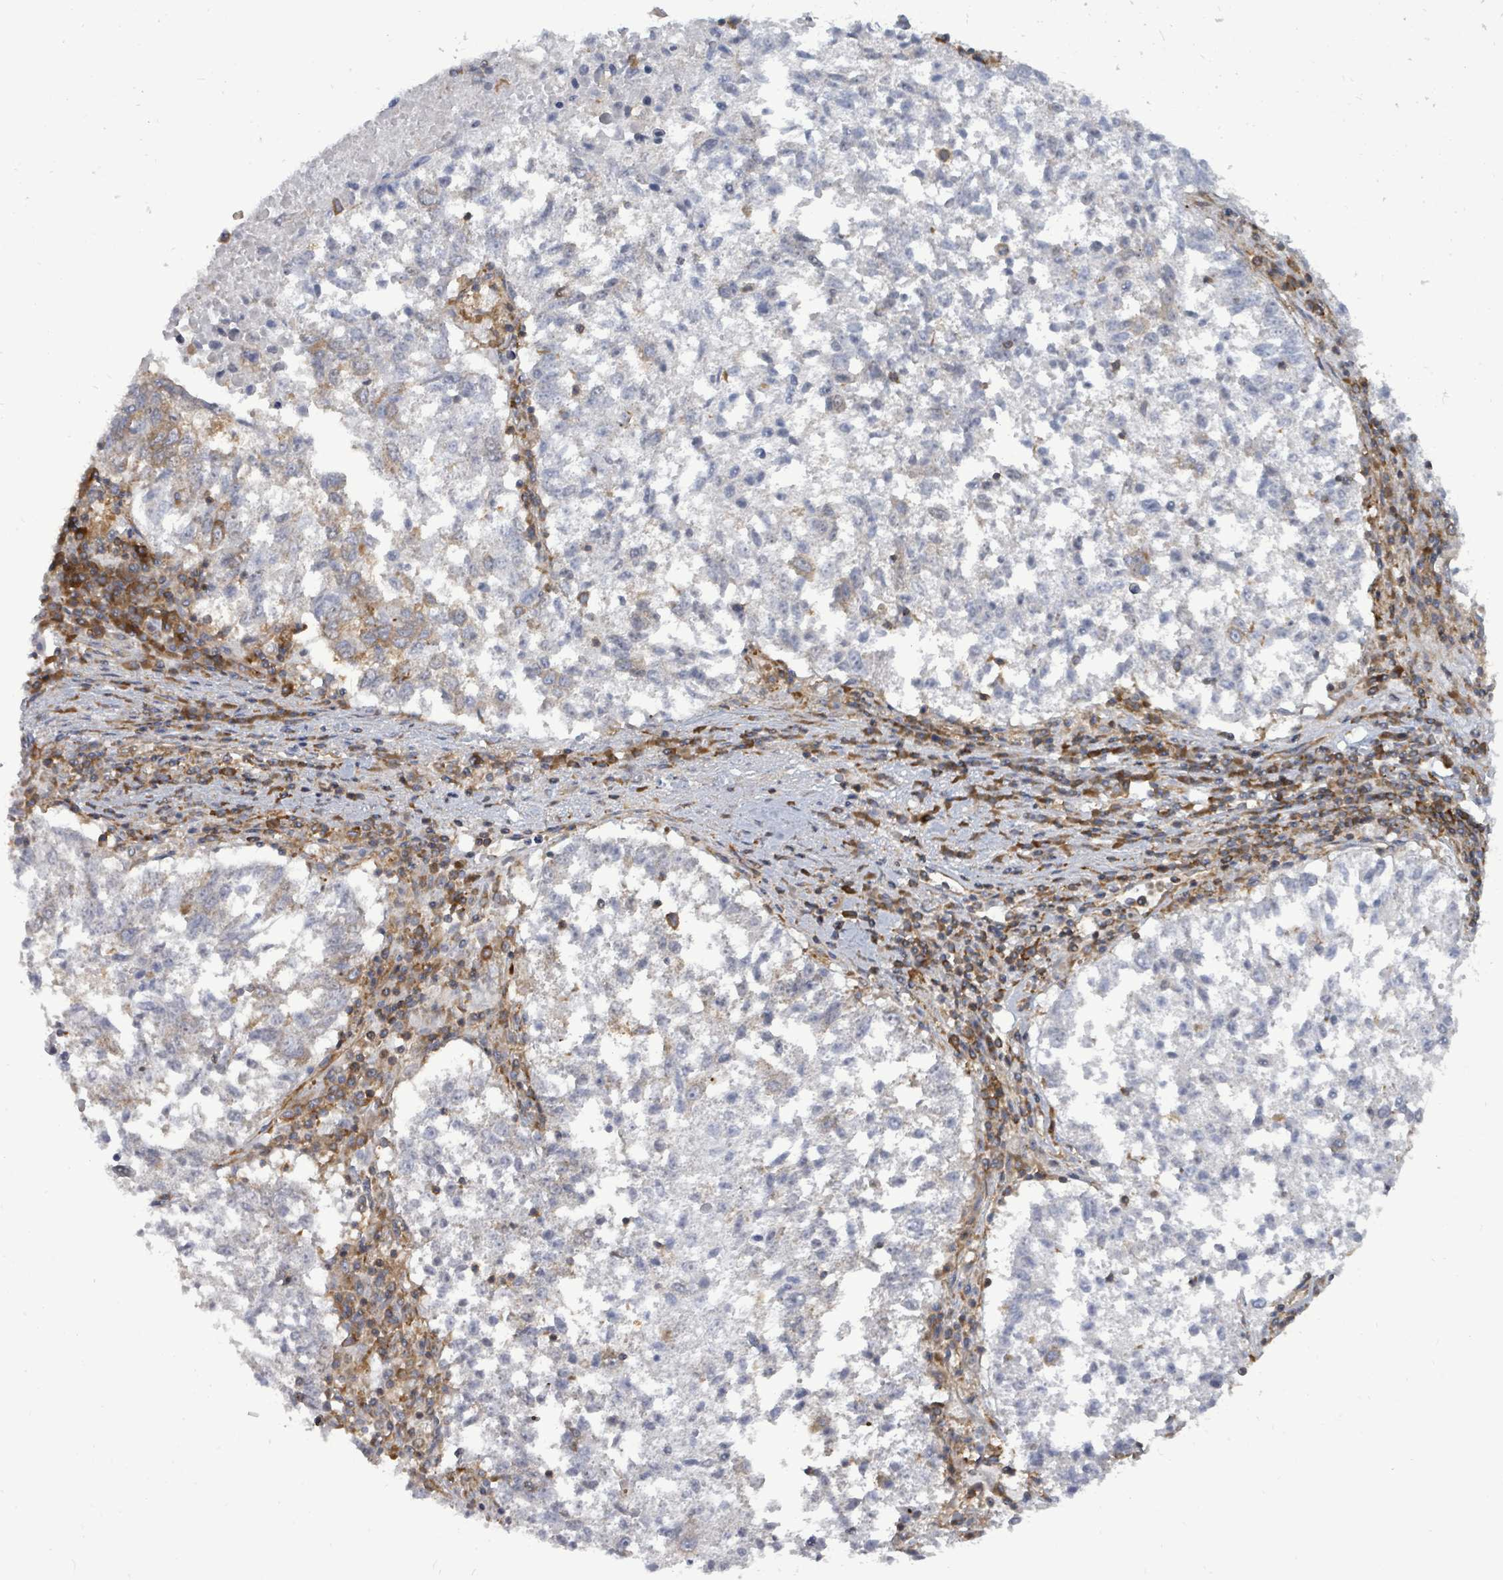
{"staining": {"intensity": "negative", "quantity": "none", "location": "none"}, "tissue": "lung cancer", "cell_type": "Tumor cells", "image_type": "cancer", "snomed": [{"axis": "morphology", "description": "Squamous cell carcinoma, NOS"}, {"axis": "topography", "description": "Lung"}], "caption": "This is an immunohistochemistry (IHC) histopathology image of lung squamous cell carcinoma. There is no staining in tumor cells.", "gene": "EIF3C", "patient": {"sex": "male", "age": 73}}